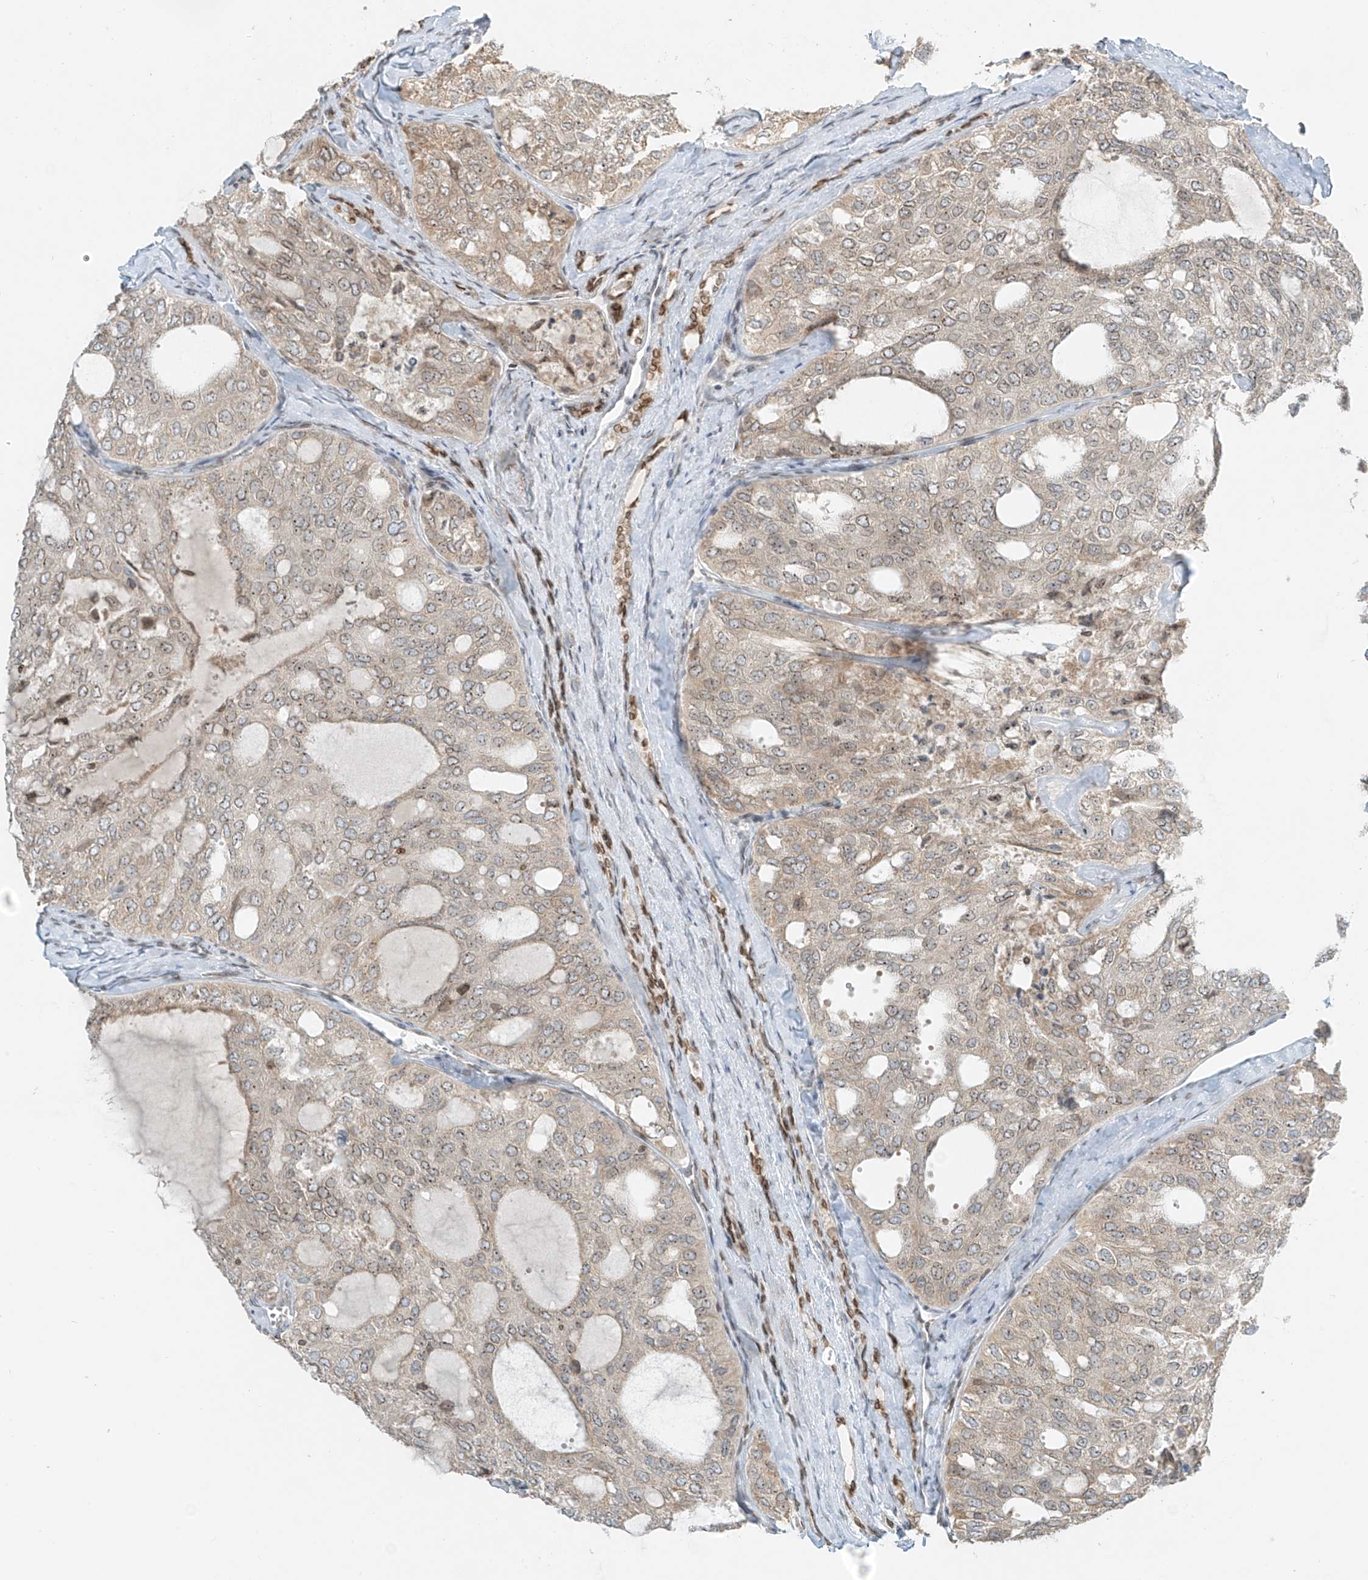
{"staining": {"intensity": "weak", "quantity": "25%-75%", "location": "cytoplasmic/membranous,nuclear"}, "tissue": "thyroid cancer", "cell_type": "Tumor cells", "image_type": "cancer", "snomed": [{"axis": "morphology", "description": "Follicular adenoma carcinoma, NOS"}, {"axis": "topography", "description": "Thyroid gland"}], "caption": "The micrograph shows immunohistochemical staining of thyroid follicular adenoma carcinoma. There is weak cytoplasmic/membranous and nuclear positivity is identified in about 25%-75% of tumor cells.", "gene": "SAMD15", "patient": {"sex": "male", "age": 75}}